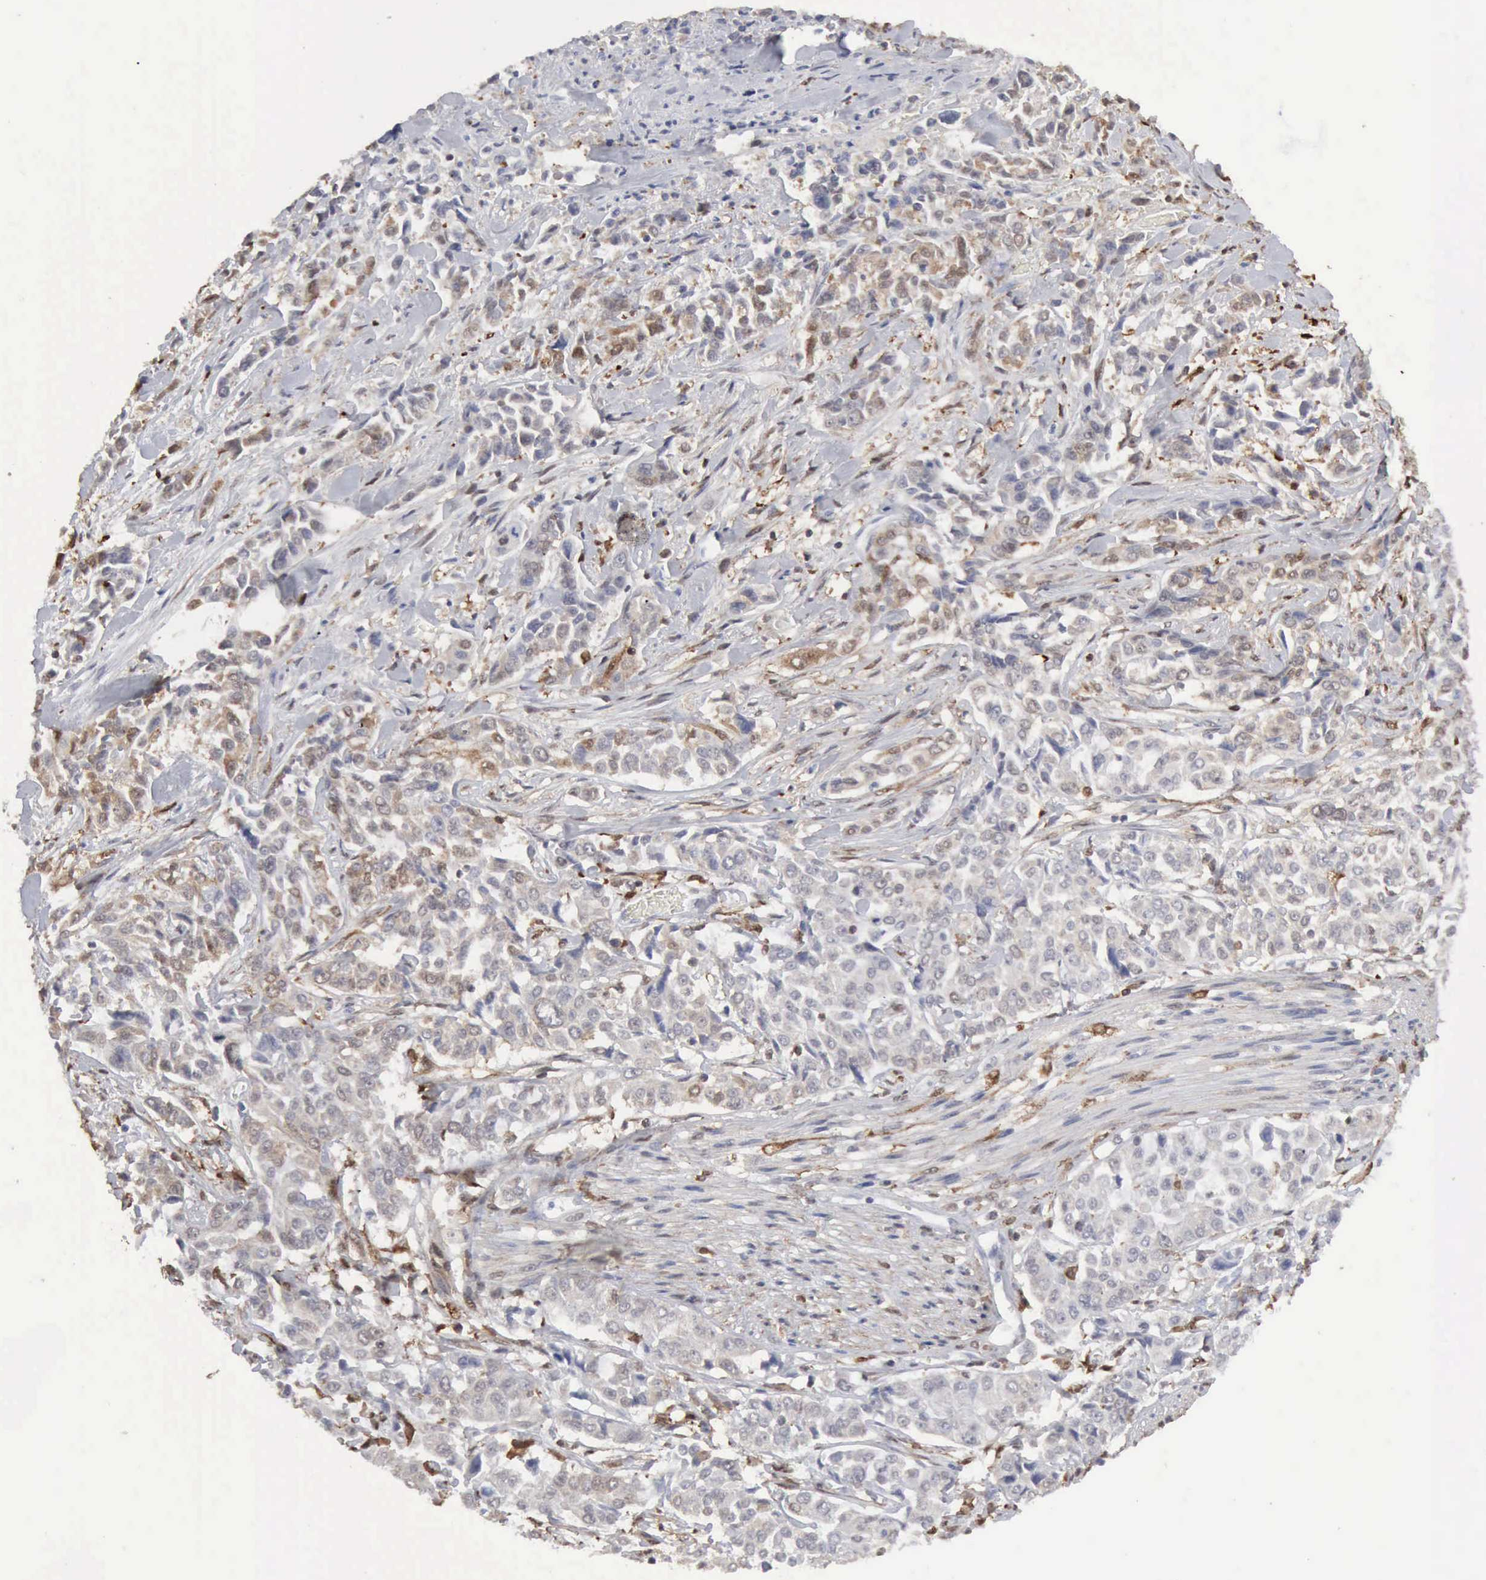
{"staining": {"intensity": "weak", "quantity": "25%-75%", "location": "cytoplasmic/membranous,nuclear"}, "tissue": "pancreatic cancer", "cell_type": "Tumor cells", "image_type": "cancer", "snomed": [{"axis": "morphology", "description": "Adenocarcinoma, NOS"}, {"axis": "topography", "description": "Pancreas"}], "caption": "Protein staining displays weak cytoplasmic/membranous and nuclear positivity in about 25%-75% of tumor cells in pancreatic cancer. (Brightfield microscopy of DAB IHC at high magnification).", "gene": "STAT1", "patient": {"sex": "female", "age": 52}}